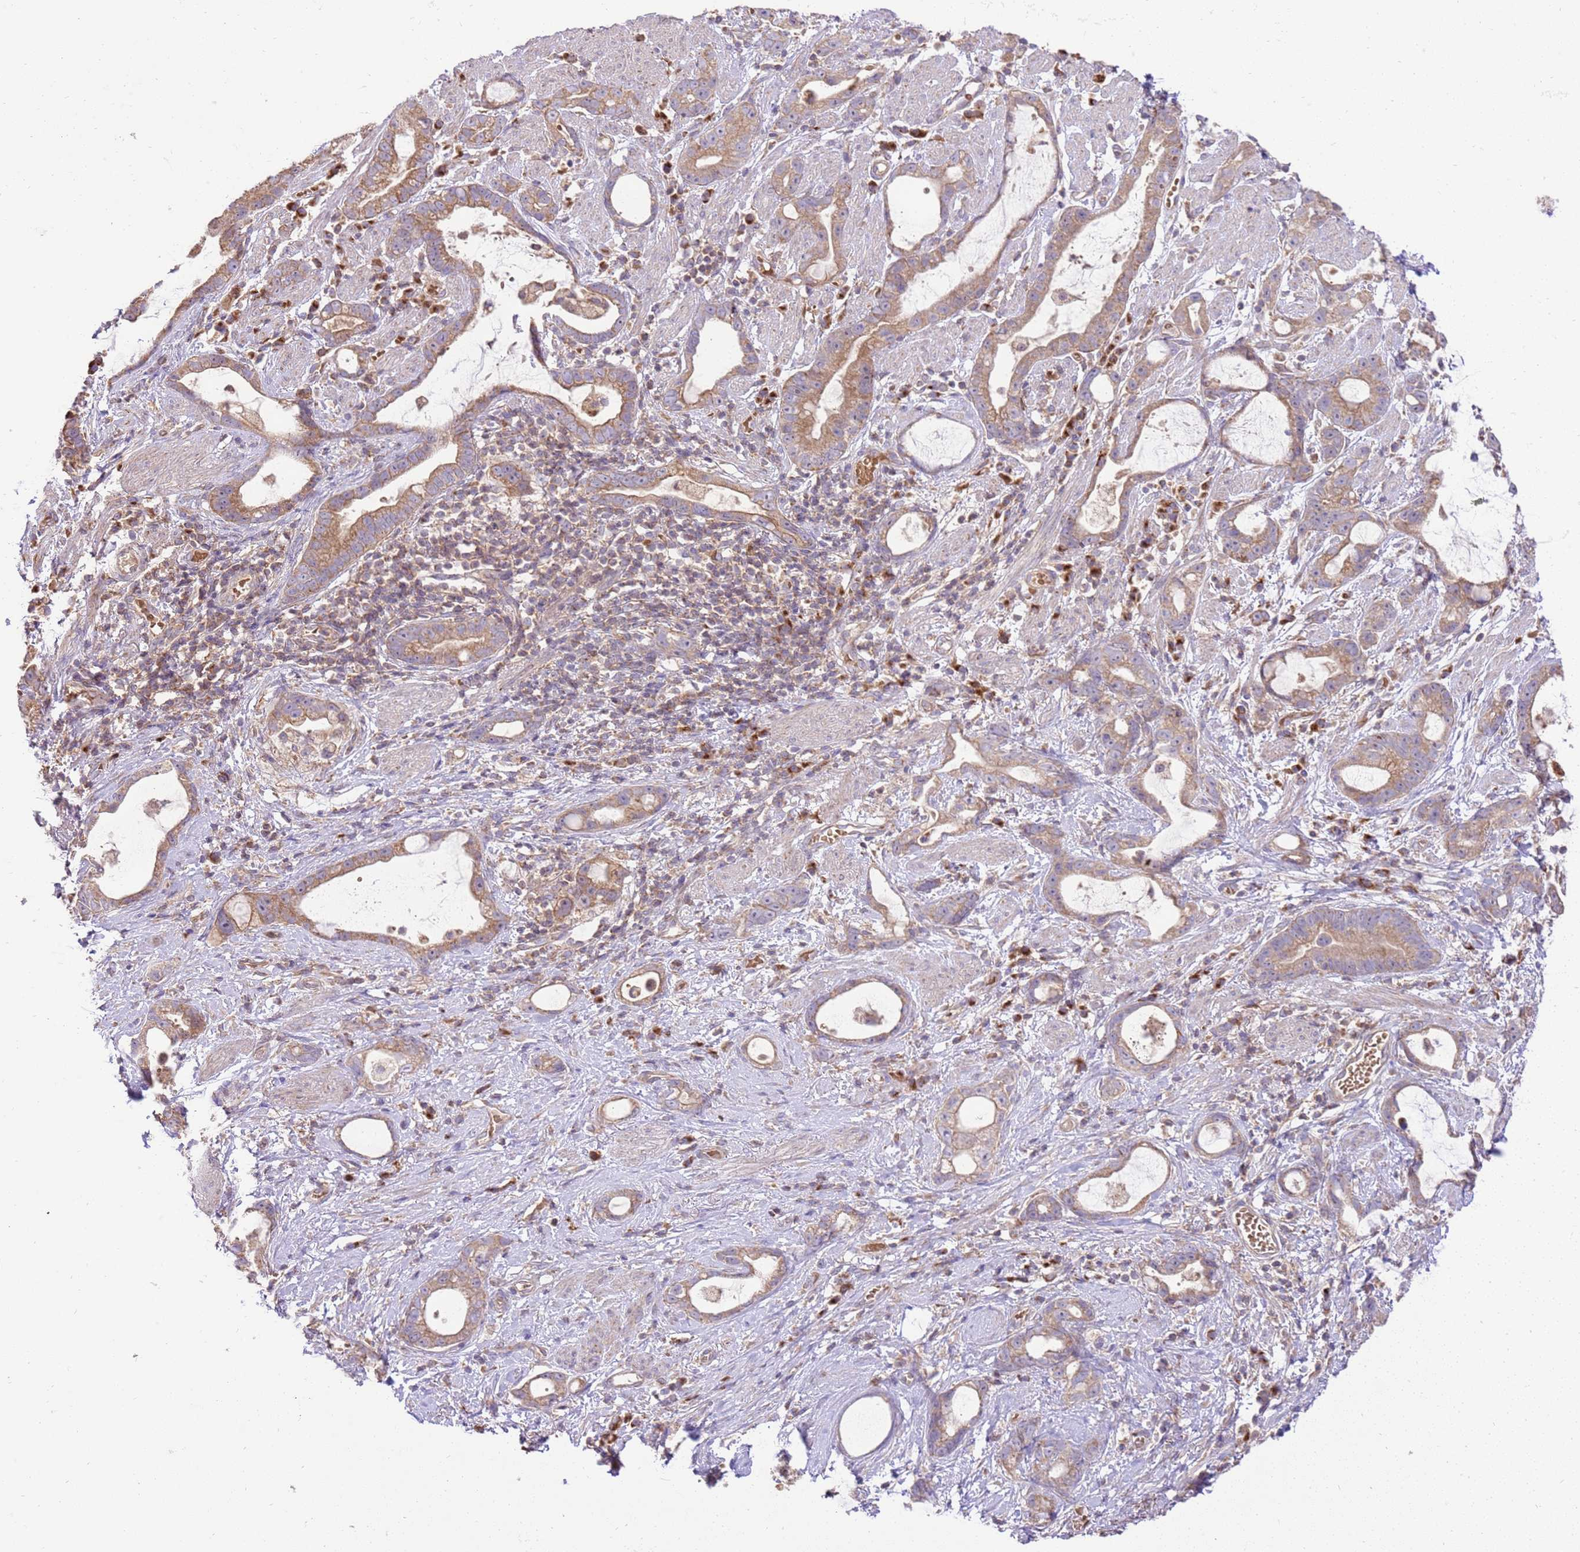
{"staining": {"intensity": "moderate", "quantity": ">75%", "location": "cytoplasmic/membranous"}, "tissue": "stomach cancer", "cell_type": "Tumor cells", "image_type": "cancer", "snomed": [{"axis": "morphology", "description": "Adenocarcinoma, NOS"}, {"axis": "topography", "description": "Stomach"}], "caption": "Immunohistochemical staining of stomach cancer reveals moderate cytoplasmic/membranous protein positivity in about >75% of tumor cells.", "gene": "SPATA2L", "patient": {"sex": "male", "age": 55}}